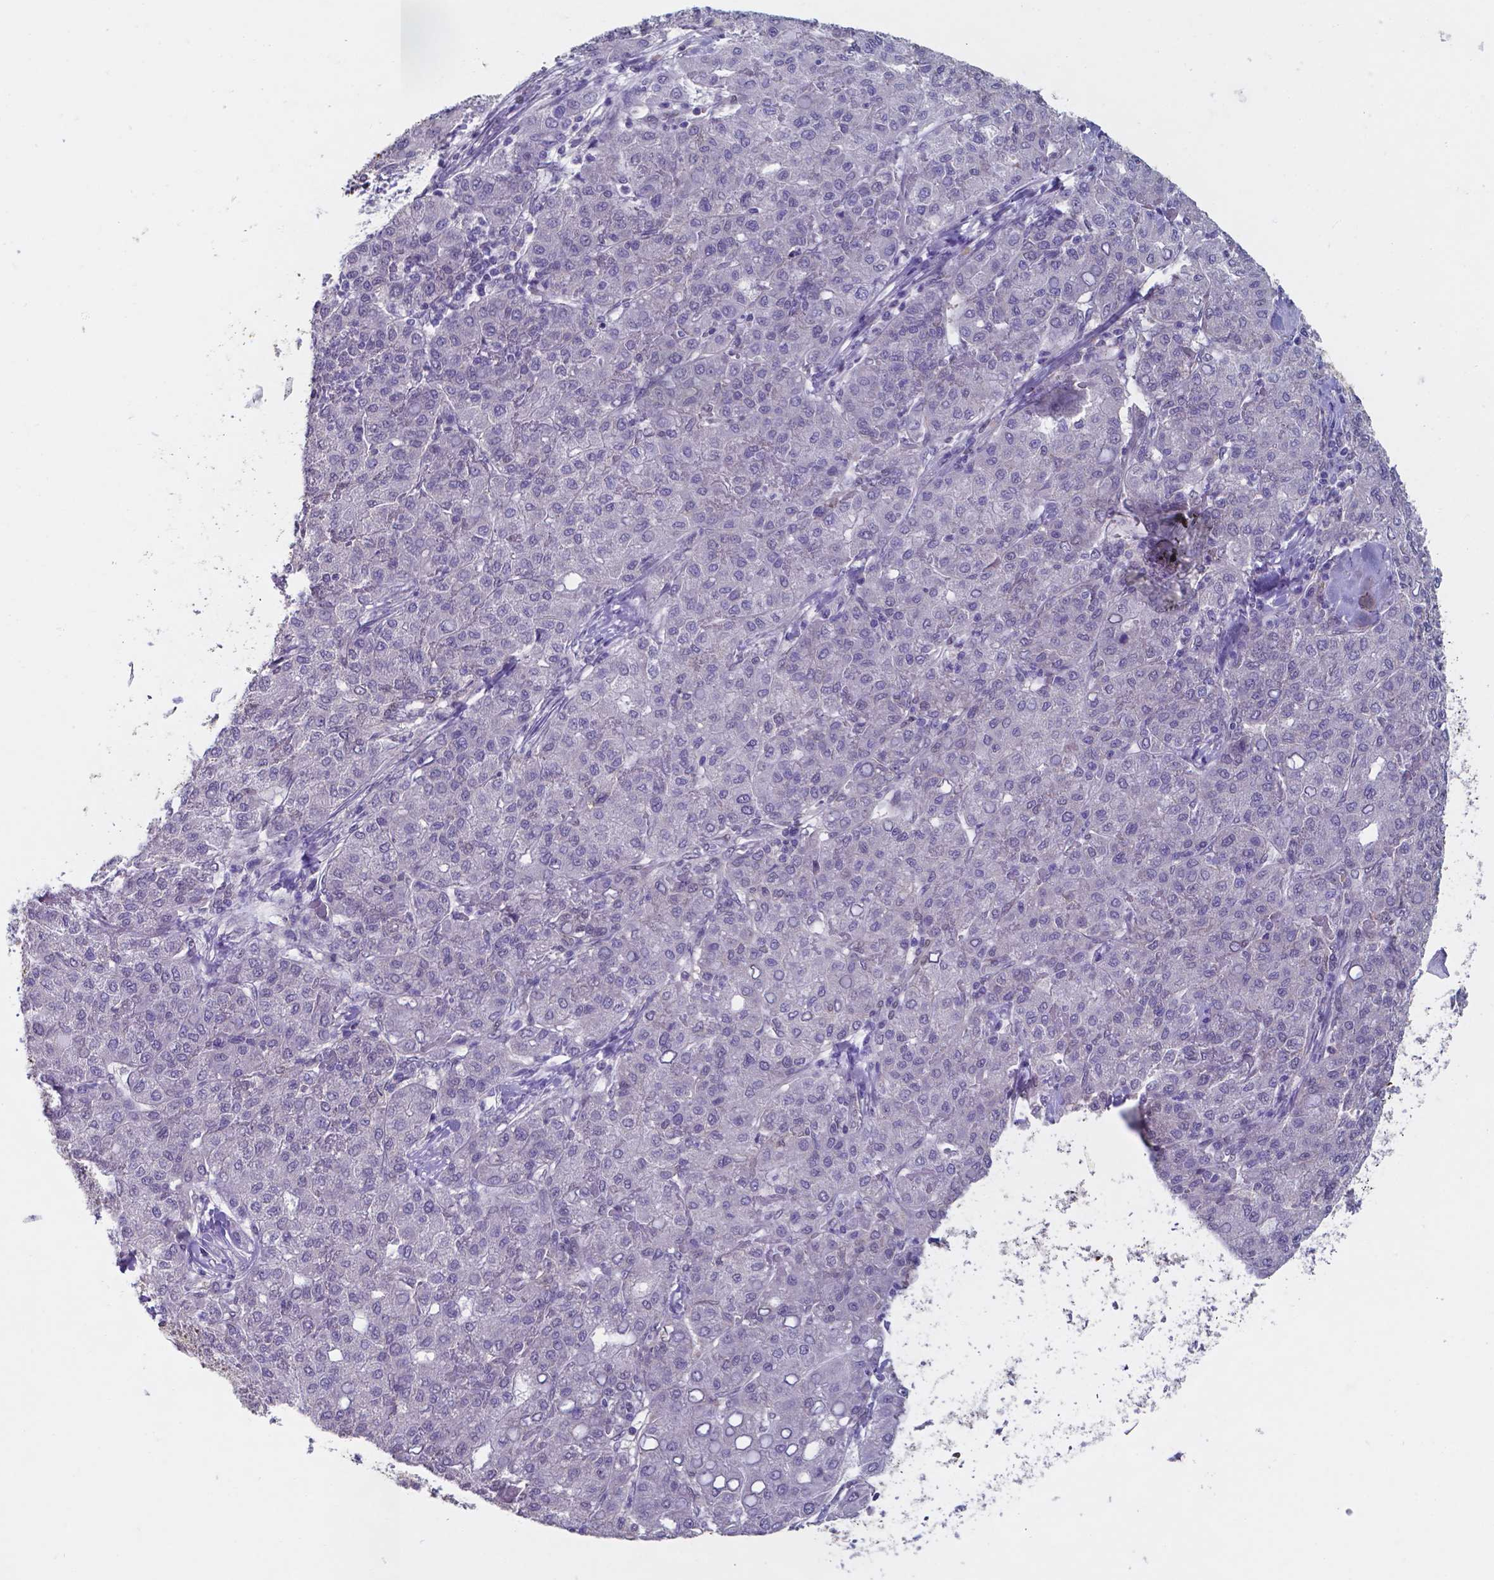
{"staining": {"intensity": "negative", "quantity": "none", "location": "none"}, "tissue": "liver cancer", "cell_type": "Tumor cells", "image_type": "cancer", "snomed": [{"axis": "morphology", "description": "Carcinoma, Hepatocellular, NOS"}, {"axis": "topography", "description": "Liver"}], "caption": "This micrograph is of liver cancer (hepatocellular carcinoma) stained with IHC to label a protein in brown with the nuclei are counter-stained blue. There is no positivity in tumor cells.", "gene": "UBE2E2", "patient": {"sex": "male", "age": 65}}